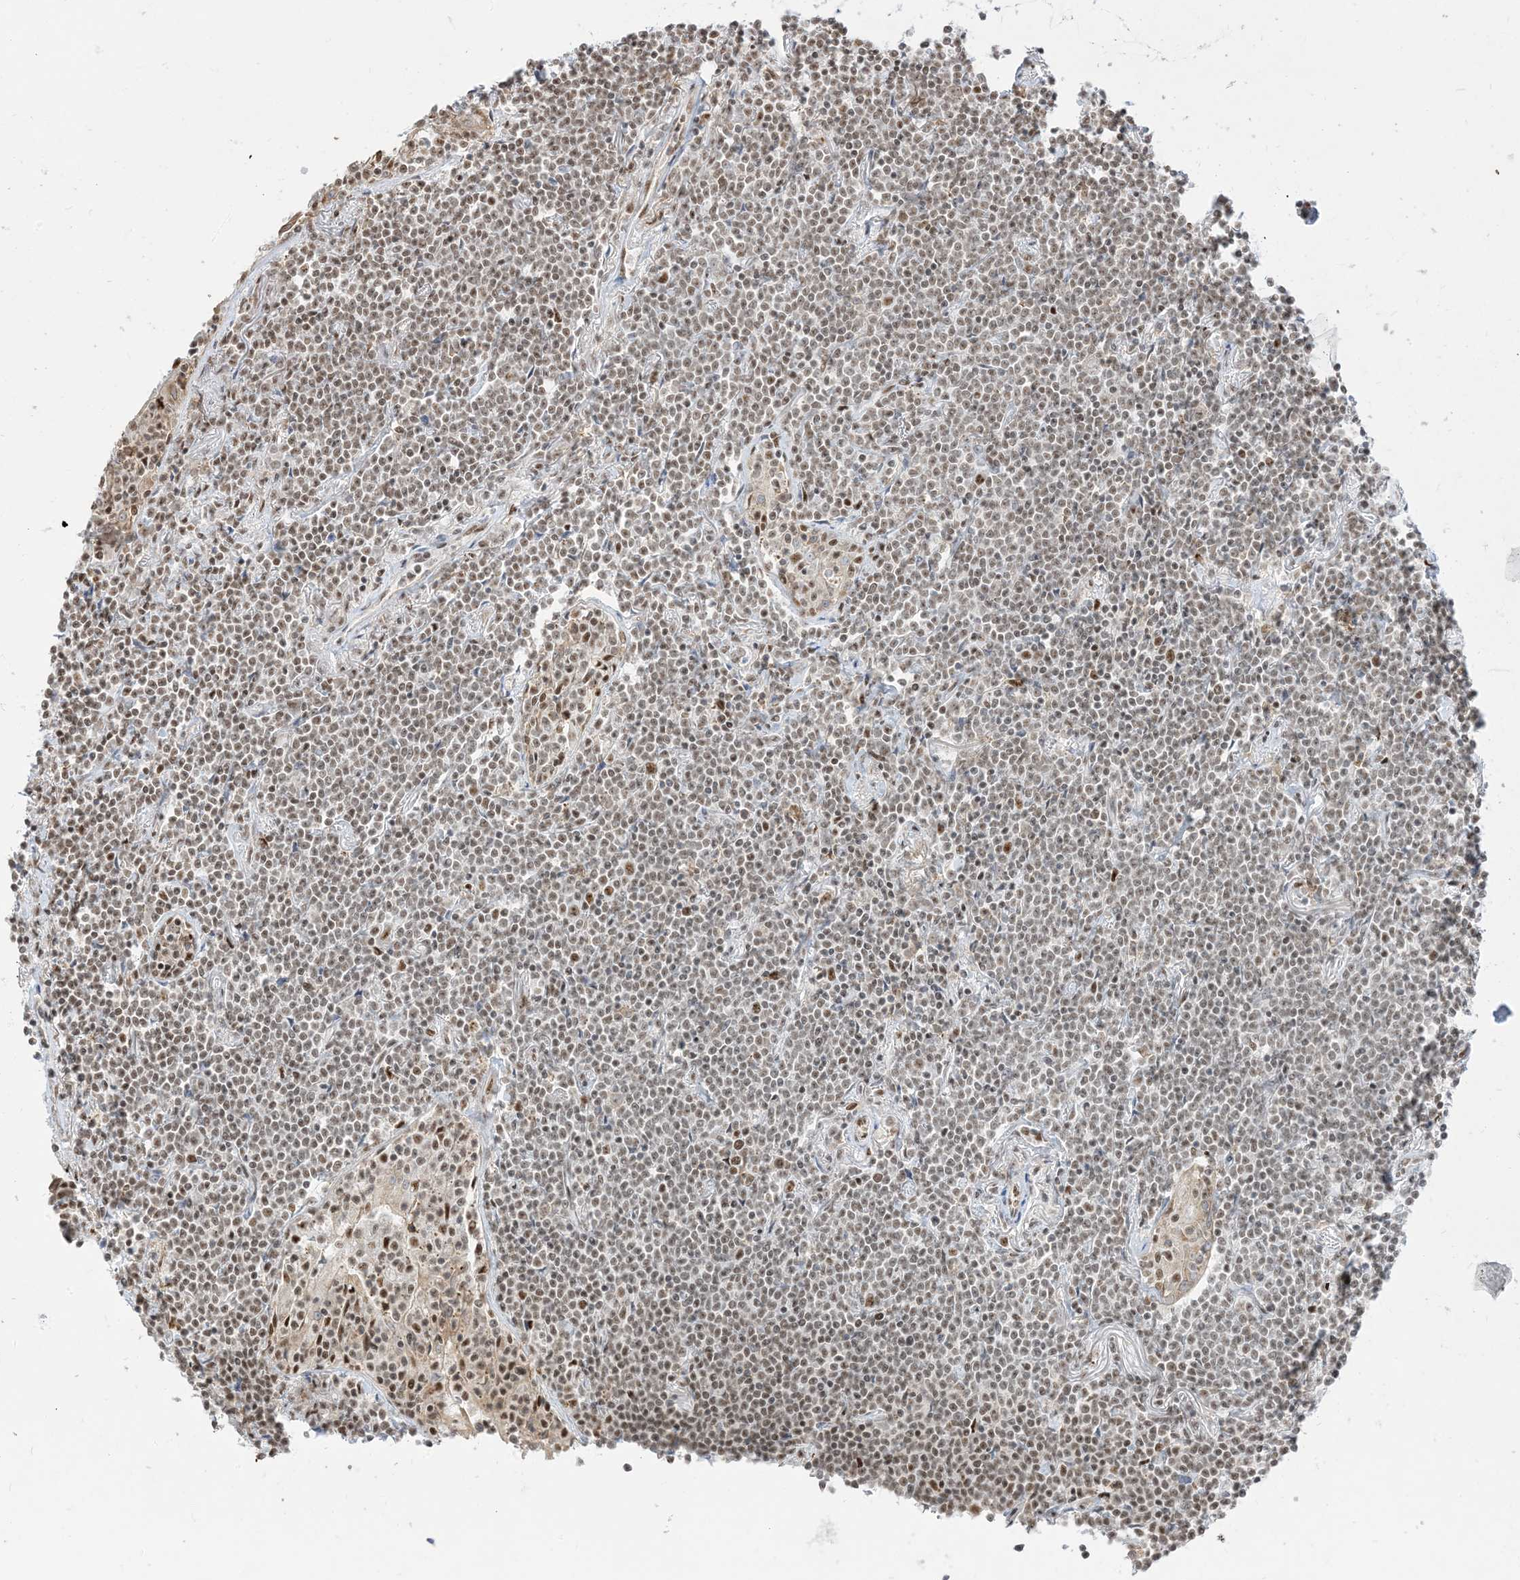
{"staining": {"intensity": "weak", "quantity": ">75%", "location": "nuclear"}, "tissue": "lymphoma", "cell_type": "Tumor cells", "image_type": "cancer", "snomed": [{"axis": "morphology", "description": "Malignant lymphoma, non-Hodgkin's type, Low grade"}, {"axis": "topography", "description": "Lung"}], "caption": "This is a photomicrograph of IHC staining of malignant lymphoma, non-Hodgkin's type (low-grade), which shows weak staining in the nuclear of tumor cells.", "gene": "ARGLU1", "patient": {"sex": "female", "age": 71}}